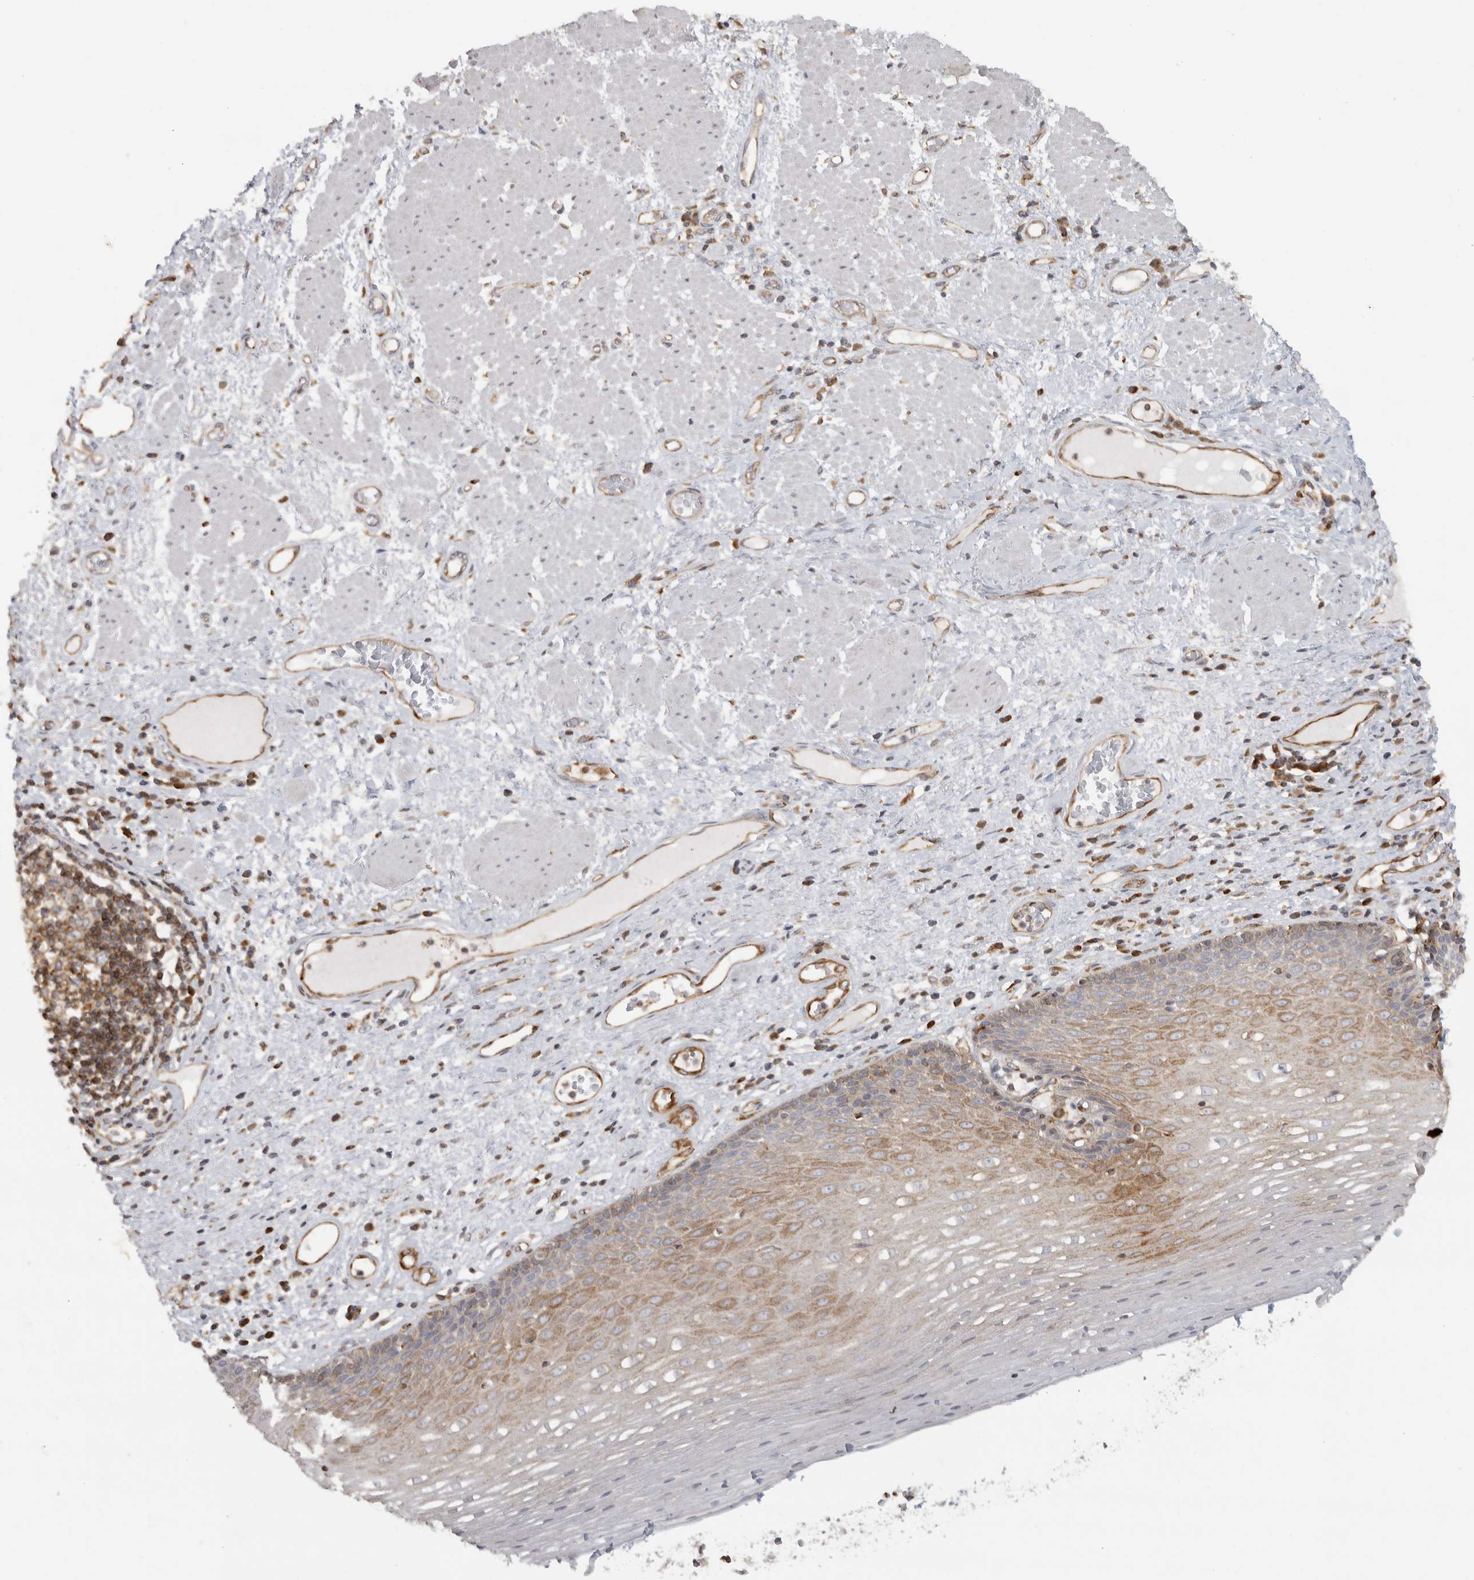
{"staining": {"intensity": "moderate", "quantity": "<25%", "location": "cytoplasmic/membranous"}, "tissue": "esophagus", "cell_type": "Squamous epithelial cells", "image_type": "normal", "snomed": [{"axis": "morphology", "description": "Normal tissue, NOS"}, {"axis": "morphology", "description": "Adenocarcinoma, NOS"}, {"axis": "topography", "description": "Esophagus"}], "caption": "DAB (3,3'-diaminobenzidine) immunohistochemical staining of unremarkable esophagus demonstrates moderate cytoplasmic/membranous protein staining in about <25% of squamous epithelial cells. (DAB = brown stain, brightfield microscopy at high magnification).", "gene": "HLA", "patient": {"sex": "male", "age": 62}}